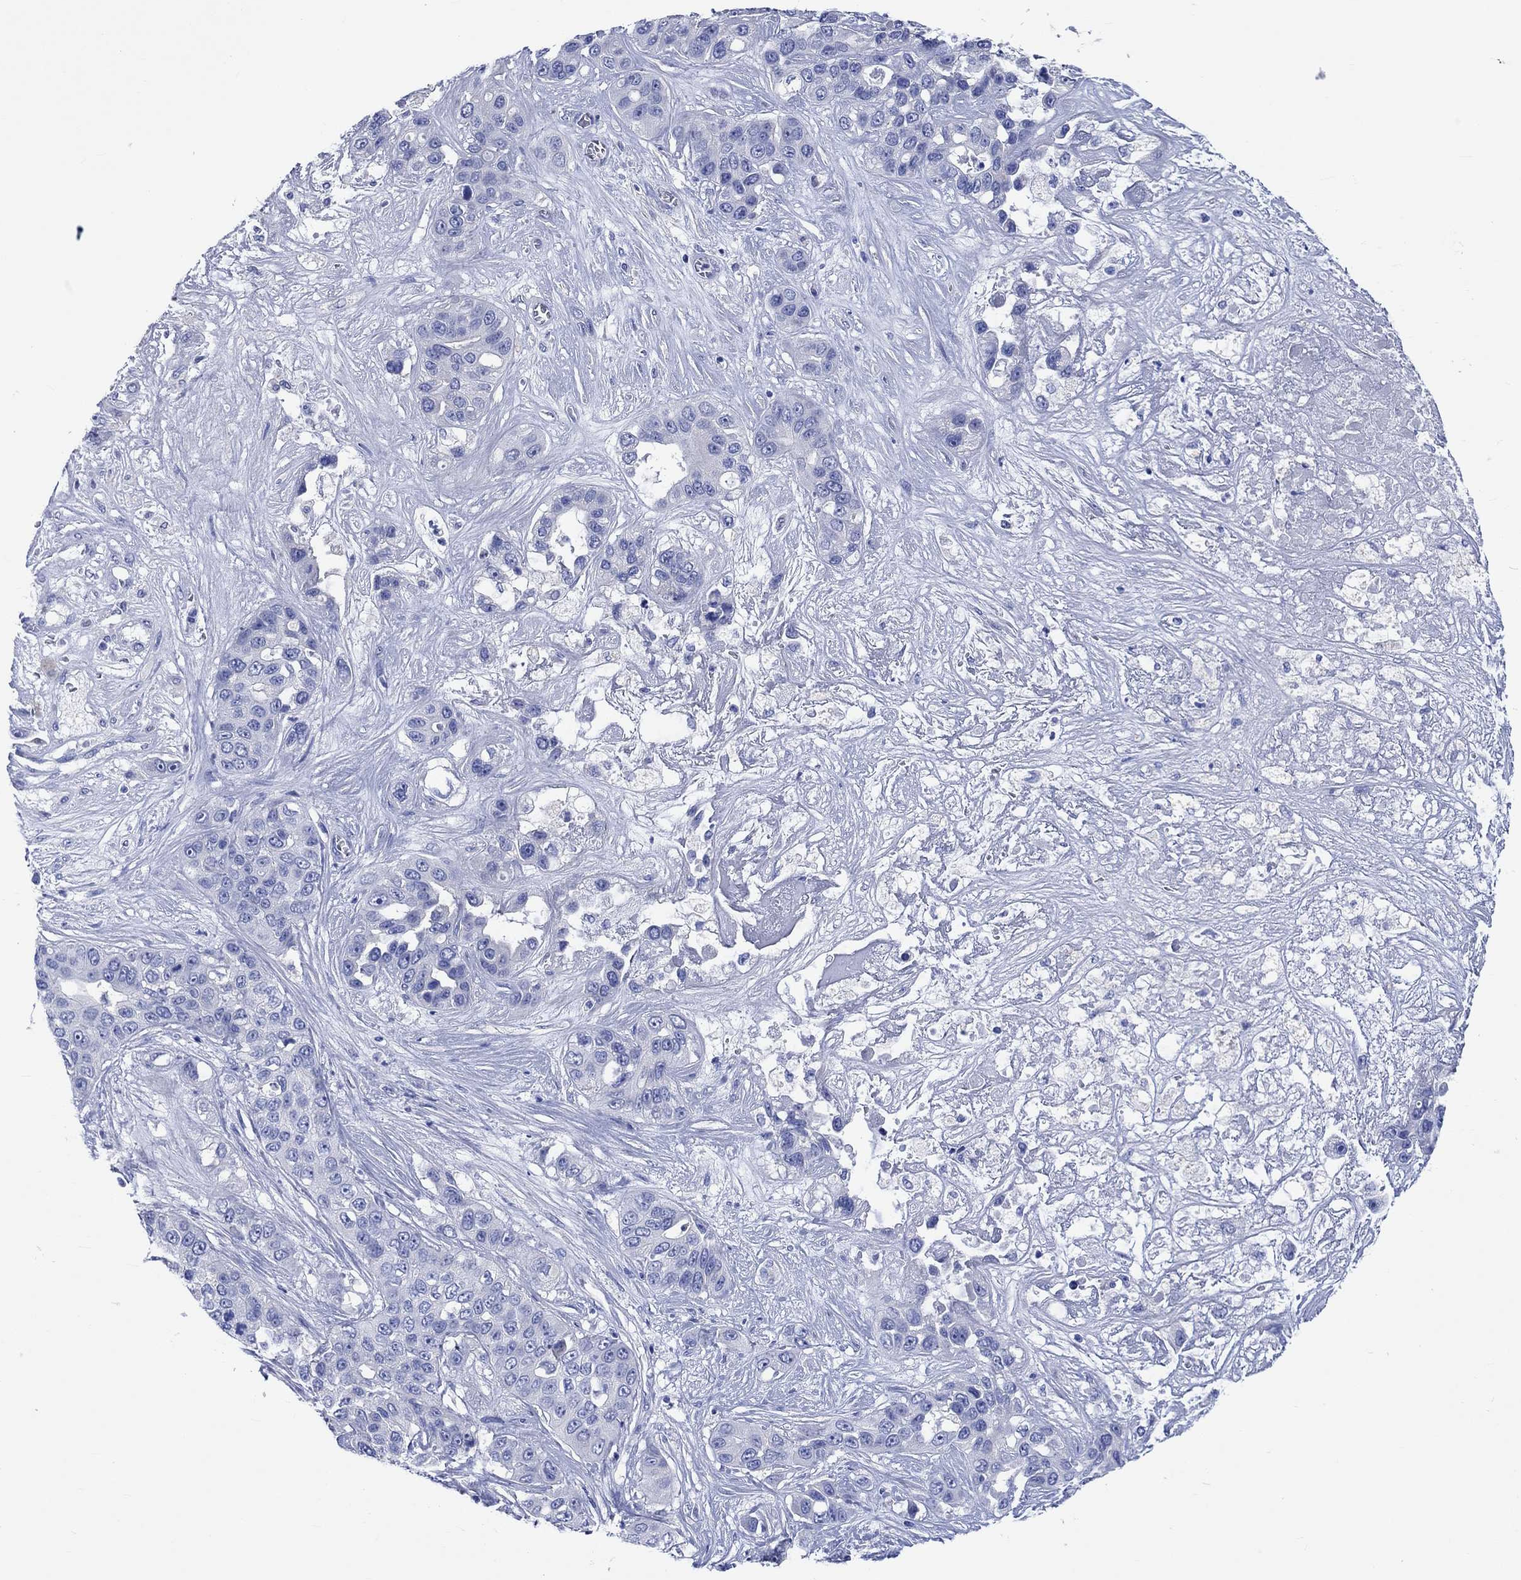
{"staining": {"intensity": "negative", "quantity": "none", "location": "none"}, "tissue": "liver cancer", "cell_type": "Tumor cells", "image_type": "cancer", "snomed": [{"axis": "morphology", "description": "Cholangiocarcinoma"}, {"axis": "topography", "description": "Liver"}], "caption": "High magnification brightfield microscopy of liver cancer (cholangiocarcinoma) stained with DAB (brown) and counterstained with hematoxylin (blue): tumor cells show no significant expression.", "gene": "SHISA4", "patient": {"sex": "female", "age": 52}}